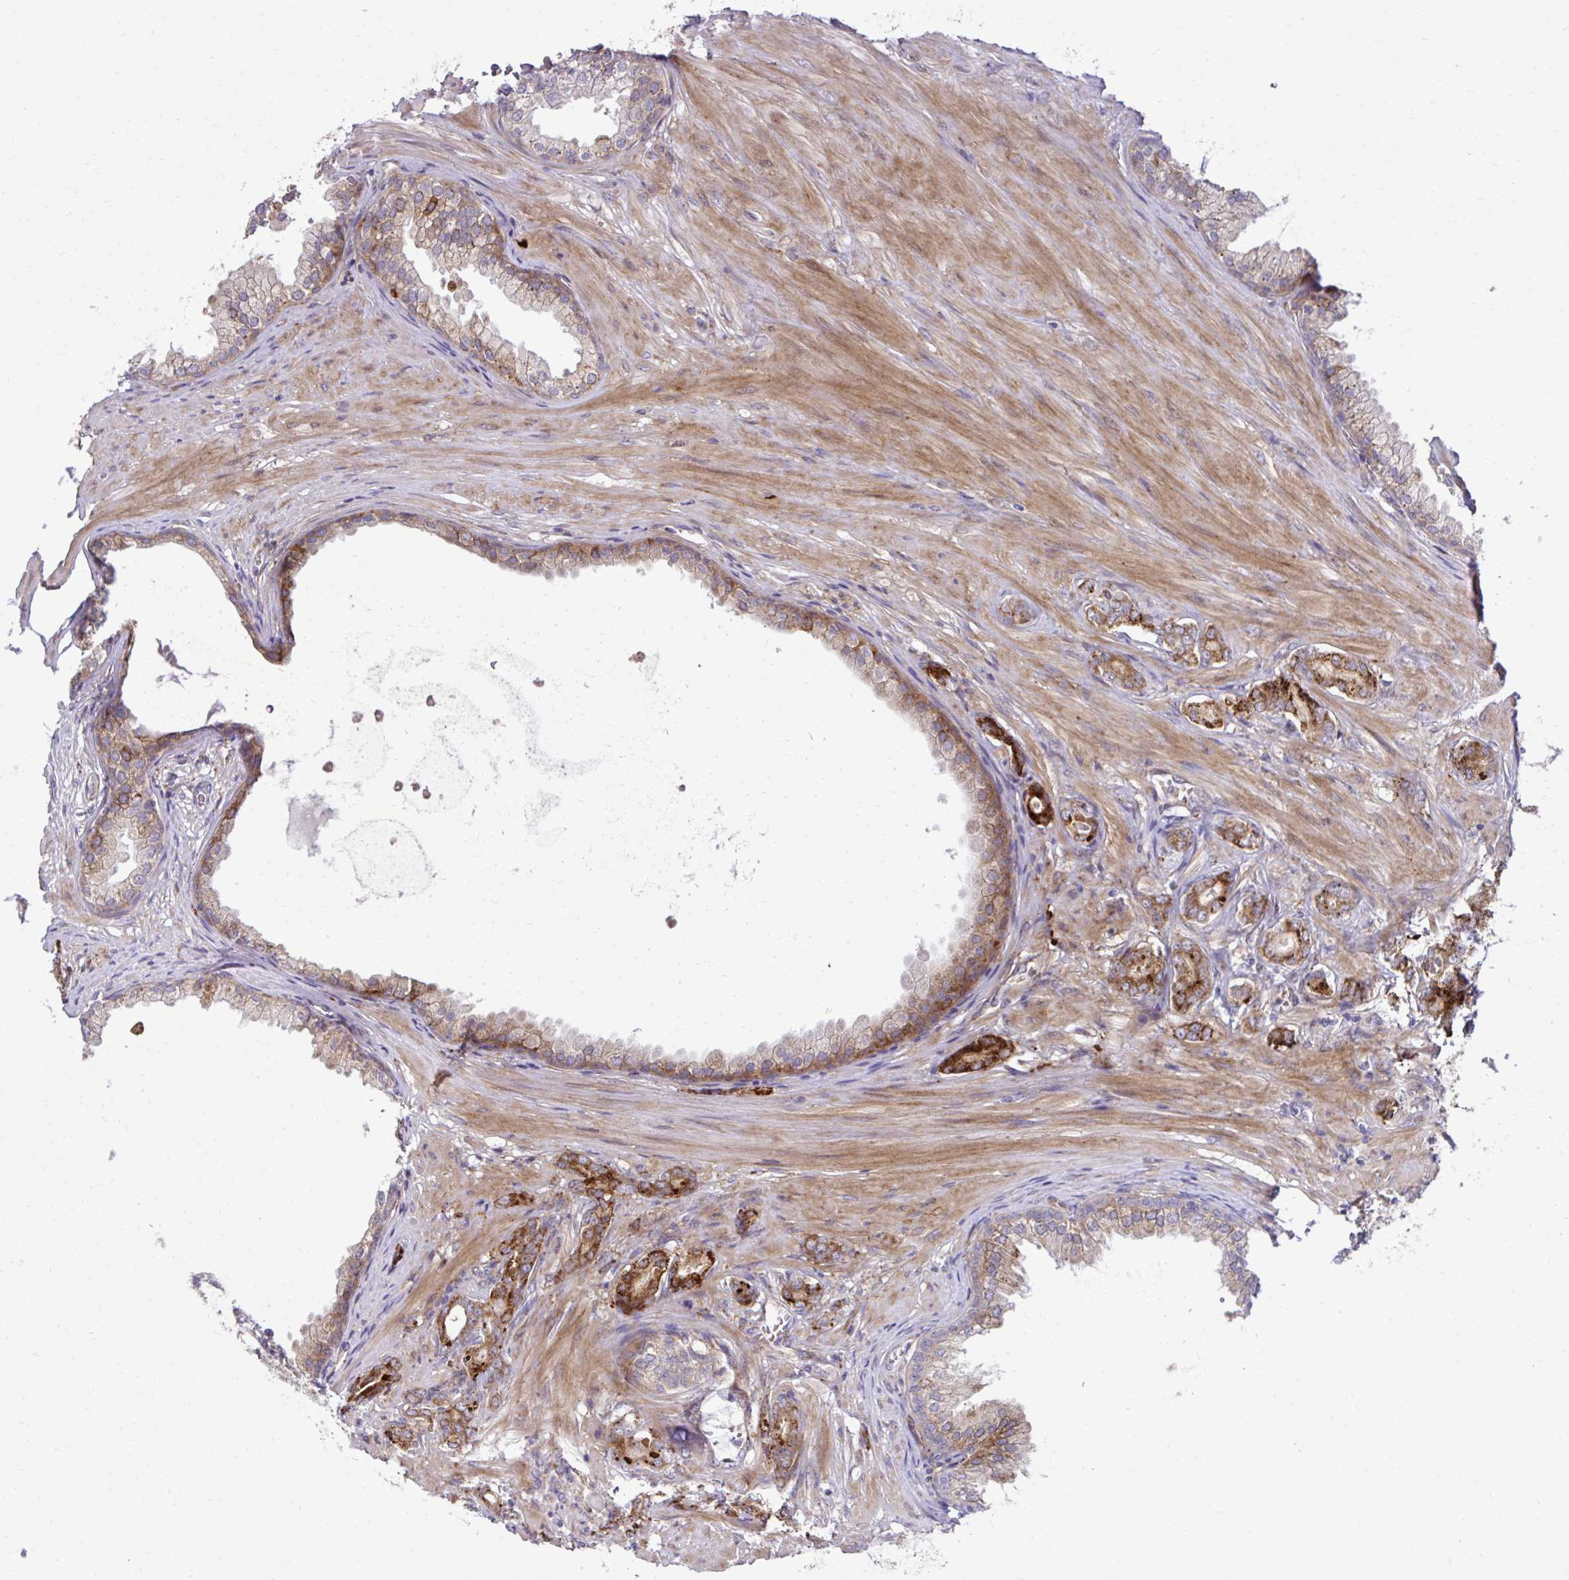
{"staining": {"intensity": "strong", "quantity": ">75%", "location": "cytoplasmic/membranous"}, "tissue": "prostate cancer", "cell_type": "Tumor cells", "image_type": "cancer", "snomed": [{"axis": "morphology", "description": "Adenocarcinoma, High grade"}, {"axis": "topography", "description": "Prostate"}], "caption": "IHC (DAB (3,3'-diaminobenzidine)) staining of adenocarcinoma (high-grade) (prostate) reveals strong cytoplasmic/membranous protein staining in about >75% of tumor cells.", "gene": "LIMS1", "patient": {"sex": "male", "age": 56}}